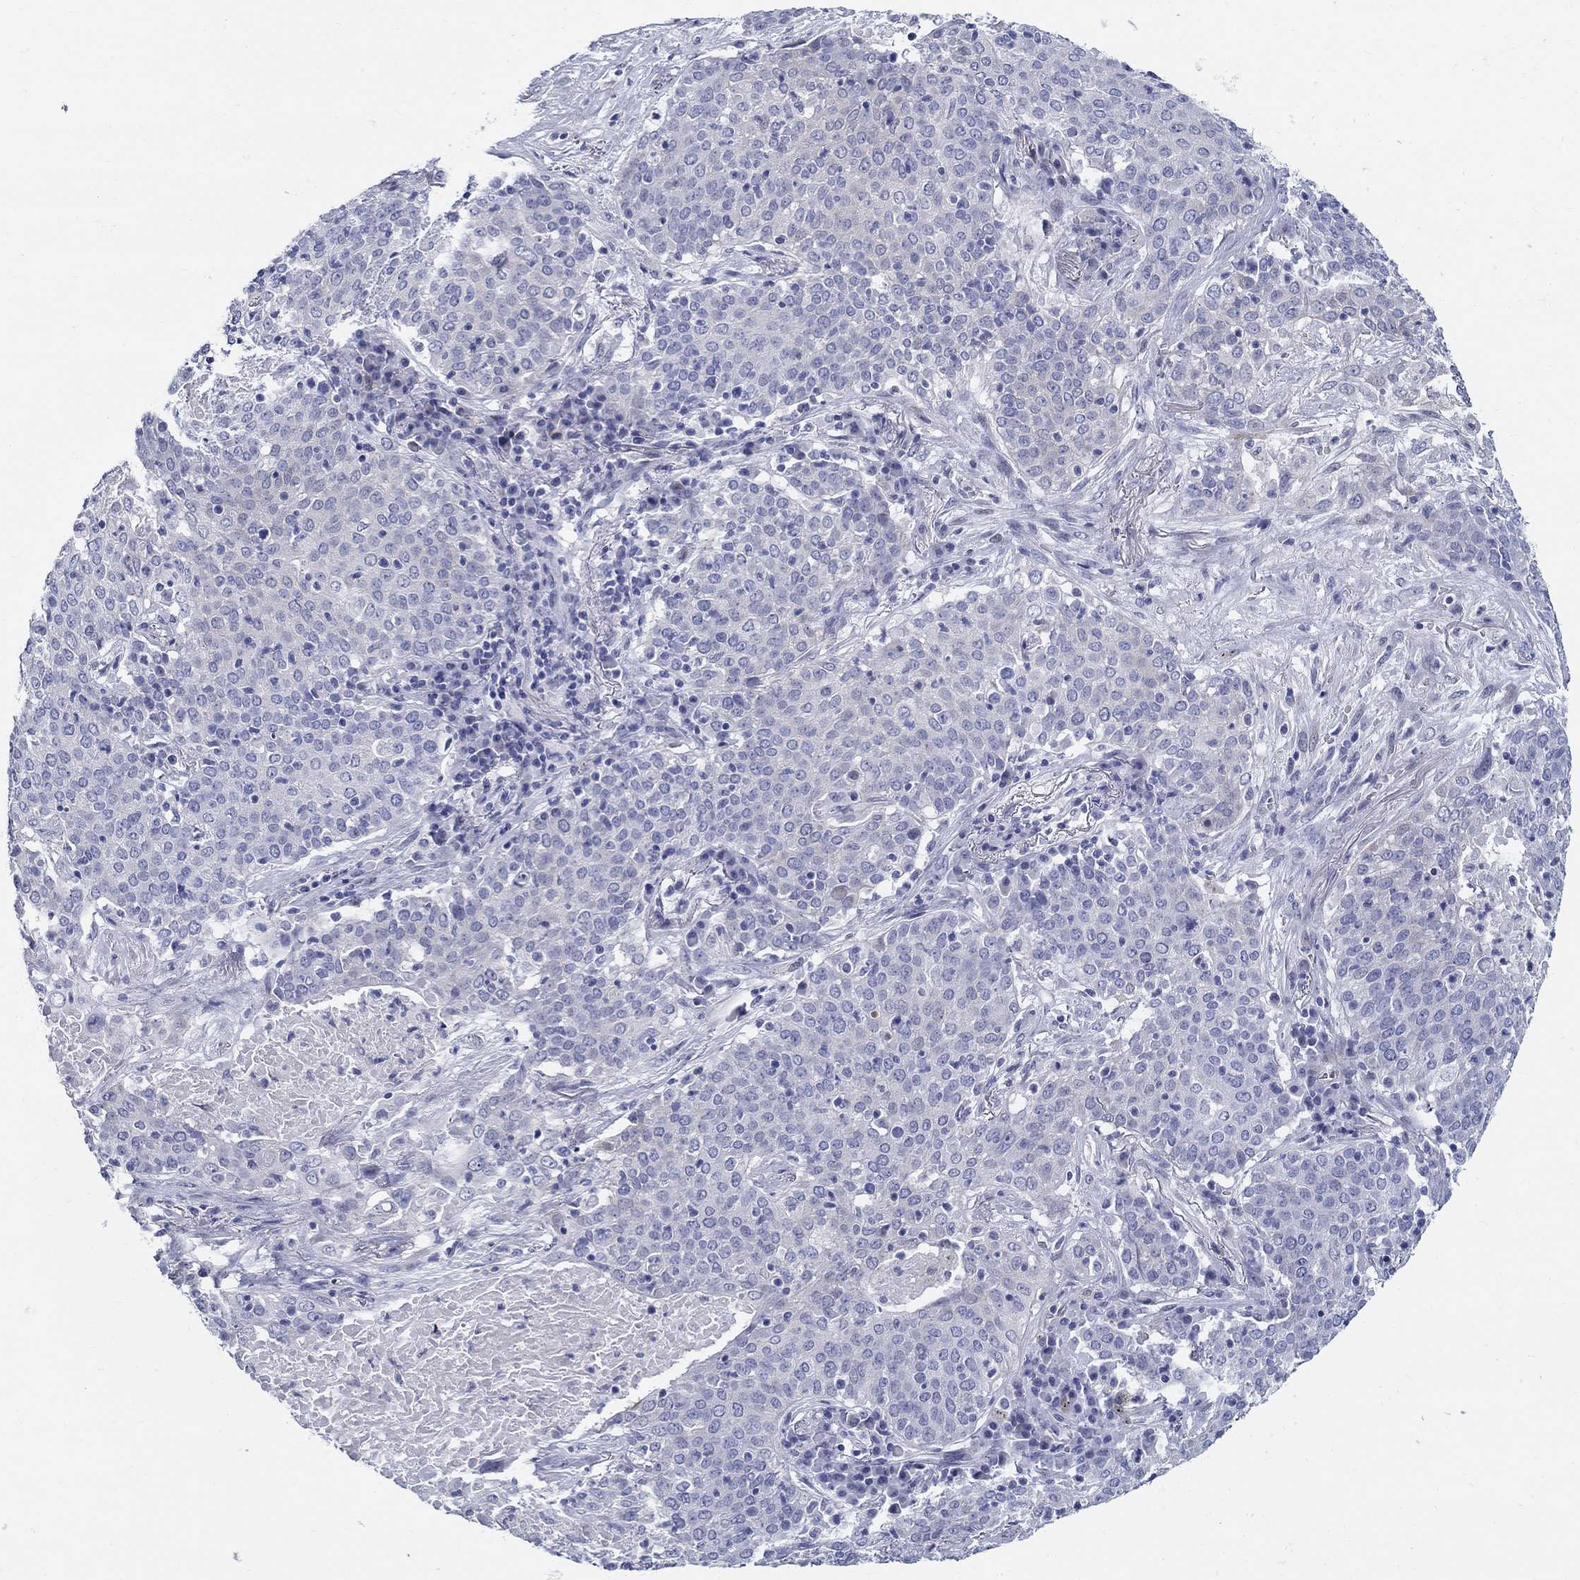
{"staining": {"intensity": "weak", "quantity": "<25%", "location": "cytoplasmic/membranous"}, "tissue": "lung cancer", "cell_type": "Tumor cells", "image_type": "cancer", "snomed": [{"axis": "morphology", "description": "Squamous cell carcinoma, NOS"}, {"axis": "topography", "description": "Lung"}], "caption": "This micrograph is of lung cancer stained with IHC to label a protein in brown with the nuclei are counter-stained blue. There is no positivity in tumor cells.", "gene": "CRYGS", "patient": {"sex": "male", "age": 82}}